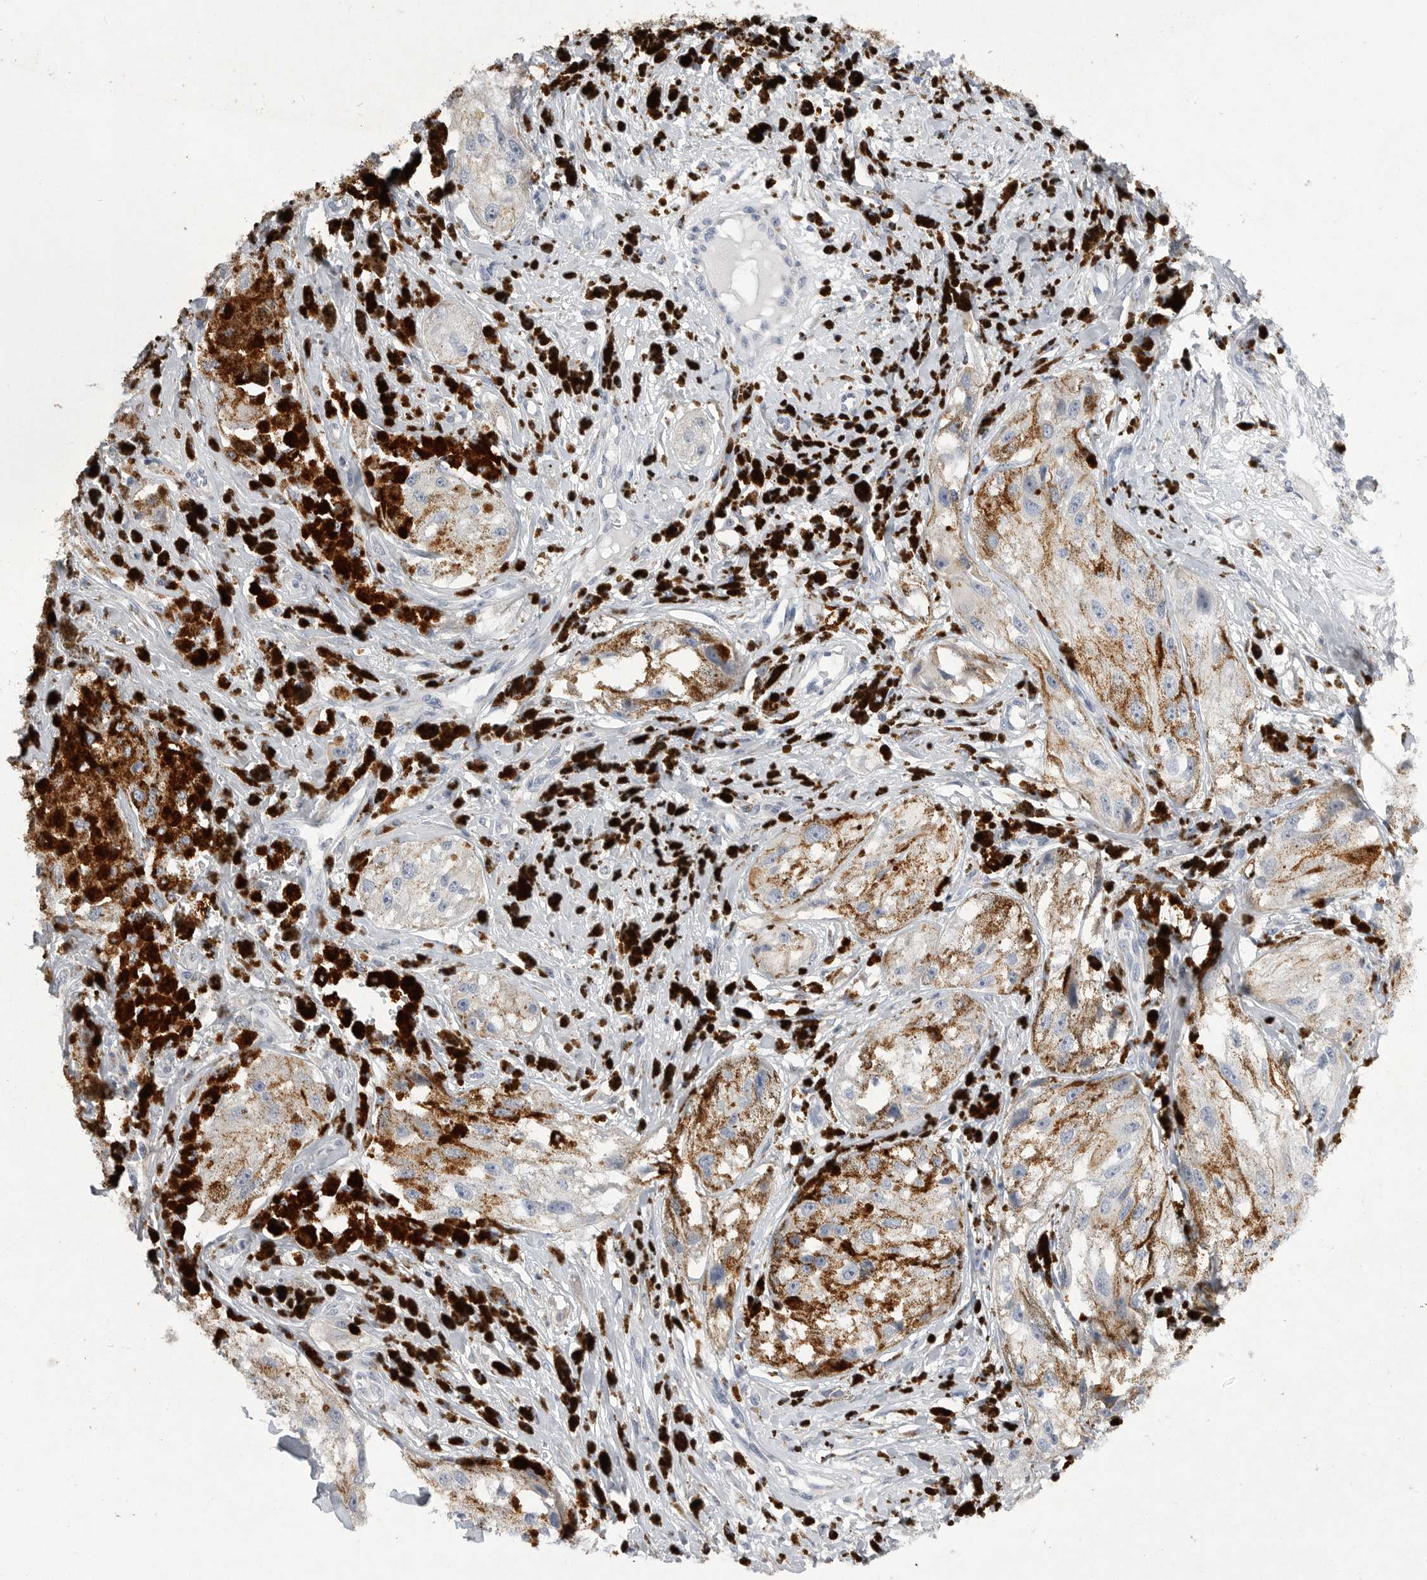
{"staining": {"intensity": "negative", "quantity": "none", "location": "none"}, "tissue": "melanoma", "cell_type": "Tumor cells", "image_type": "cancer", "snomed": [{"axis": "morphology", "description": "Malignant melanoma, NOS"}, {"axis": "topography", "description": "Skin"}], "caption": "A photomicrograph of human melanoma is negative for staining in tumor cells. (Stains: DAB (3,3'-diaminobenzidine) immunohistochemistry (IHC) with hematoxylin counter stain, Microscopy: brightfield microscopy at high magnification).", "gene": "EDEM3", "patient": {"sex": "male", "age": 88}}